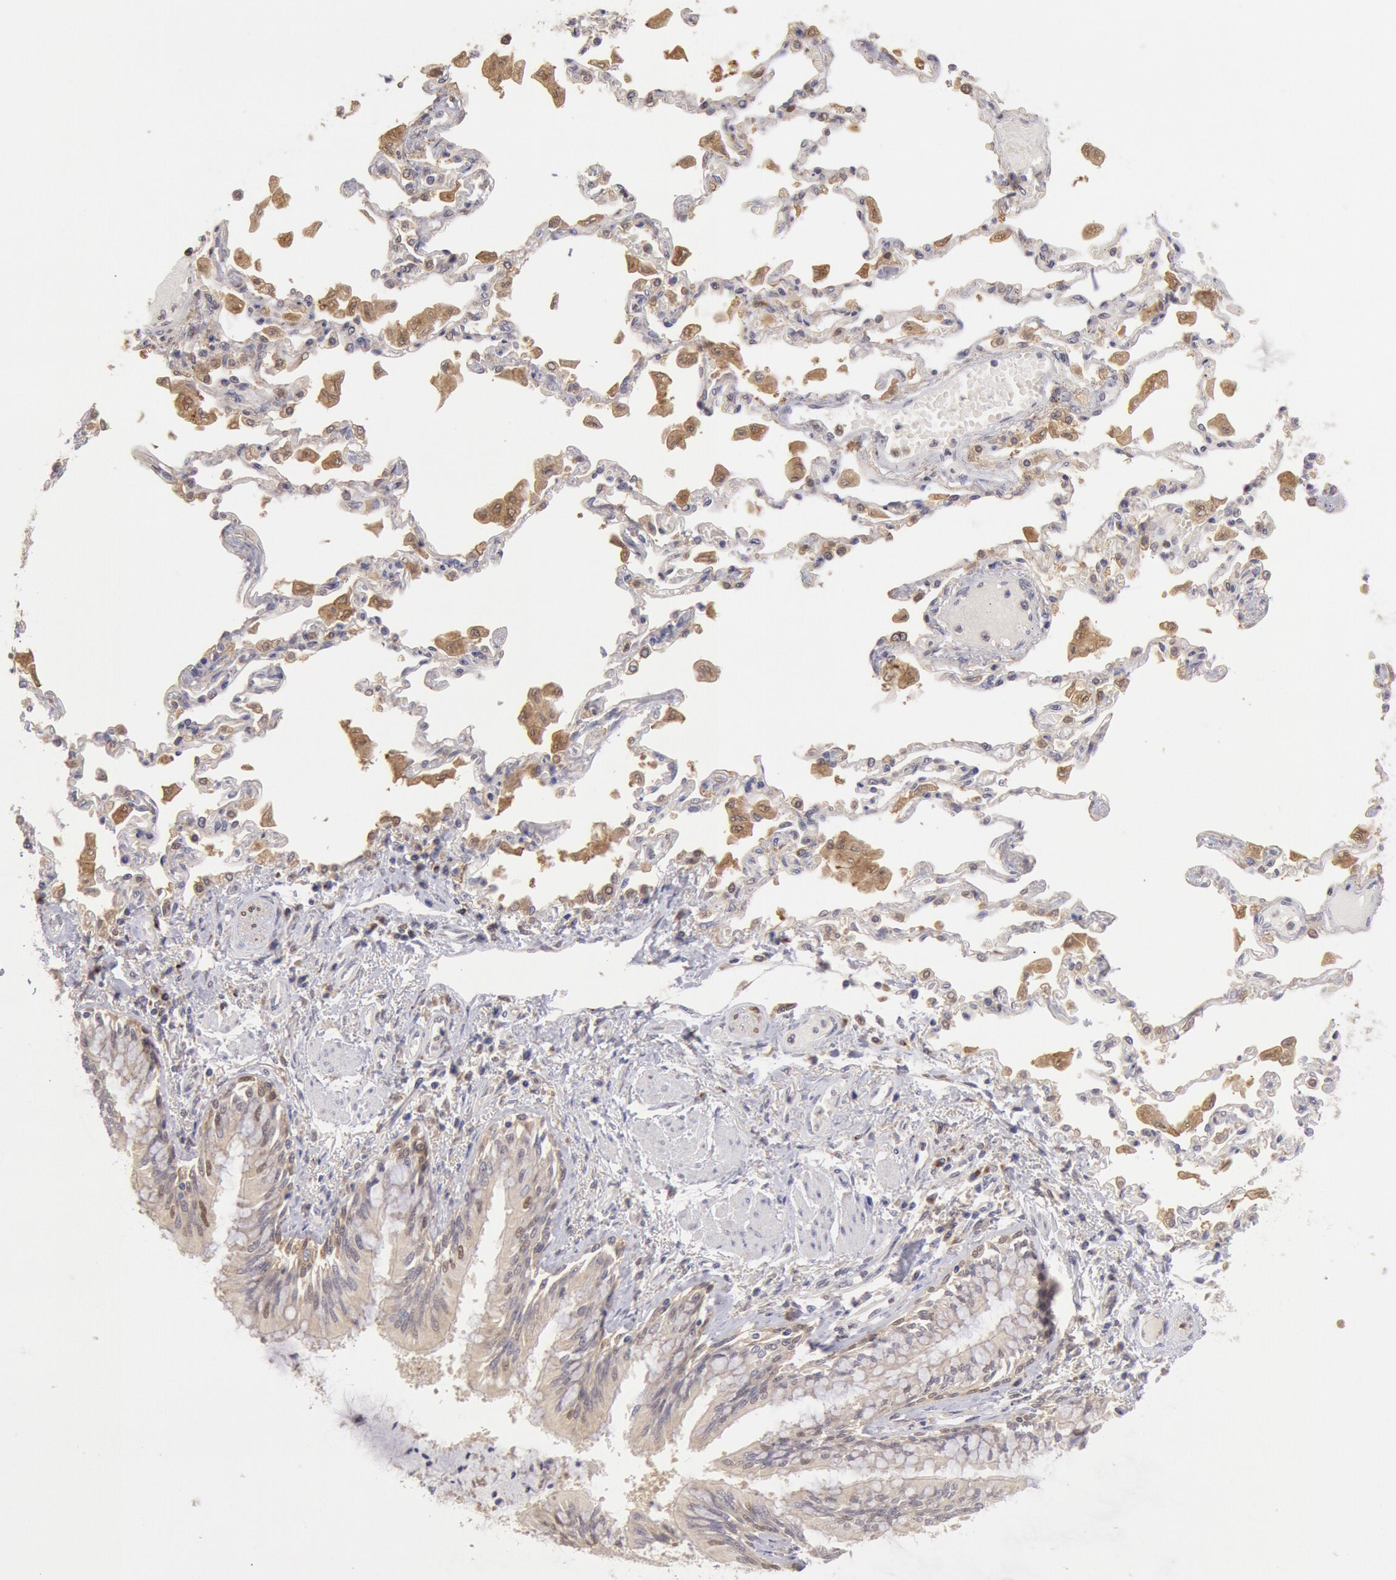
{"staining": {"intensity": "moderate", "quantity": "<25%", "location": "nuclear"}, "tissue": "adipose tissue", "cell_type": "Adipocytes", "image_type": "normal", "snomed": [{"axis": "morphology", "description": "Normal tissue, NOS"}, {"axis": "morphology", "description": "Adenocarcinoma, NOS"}, {"axis": "topography", "description": "Cartilage tissue"}, {"axis": "topography", "description": "Lung"}], "caption": "A histopathology image of adipose tissue stained for a protein reveals moderate nuclear brown staining in adipocytes. Using DAB (3,3'-diaminobenzidine) (brown) and hematoxylin (blue) stains, captured at high magnification using brightfield microscopy.", "gene": "COMT", "patient": {"sex": "female", "age": 67}}